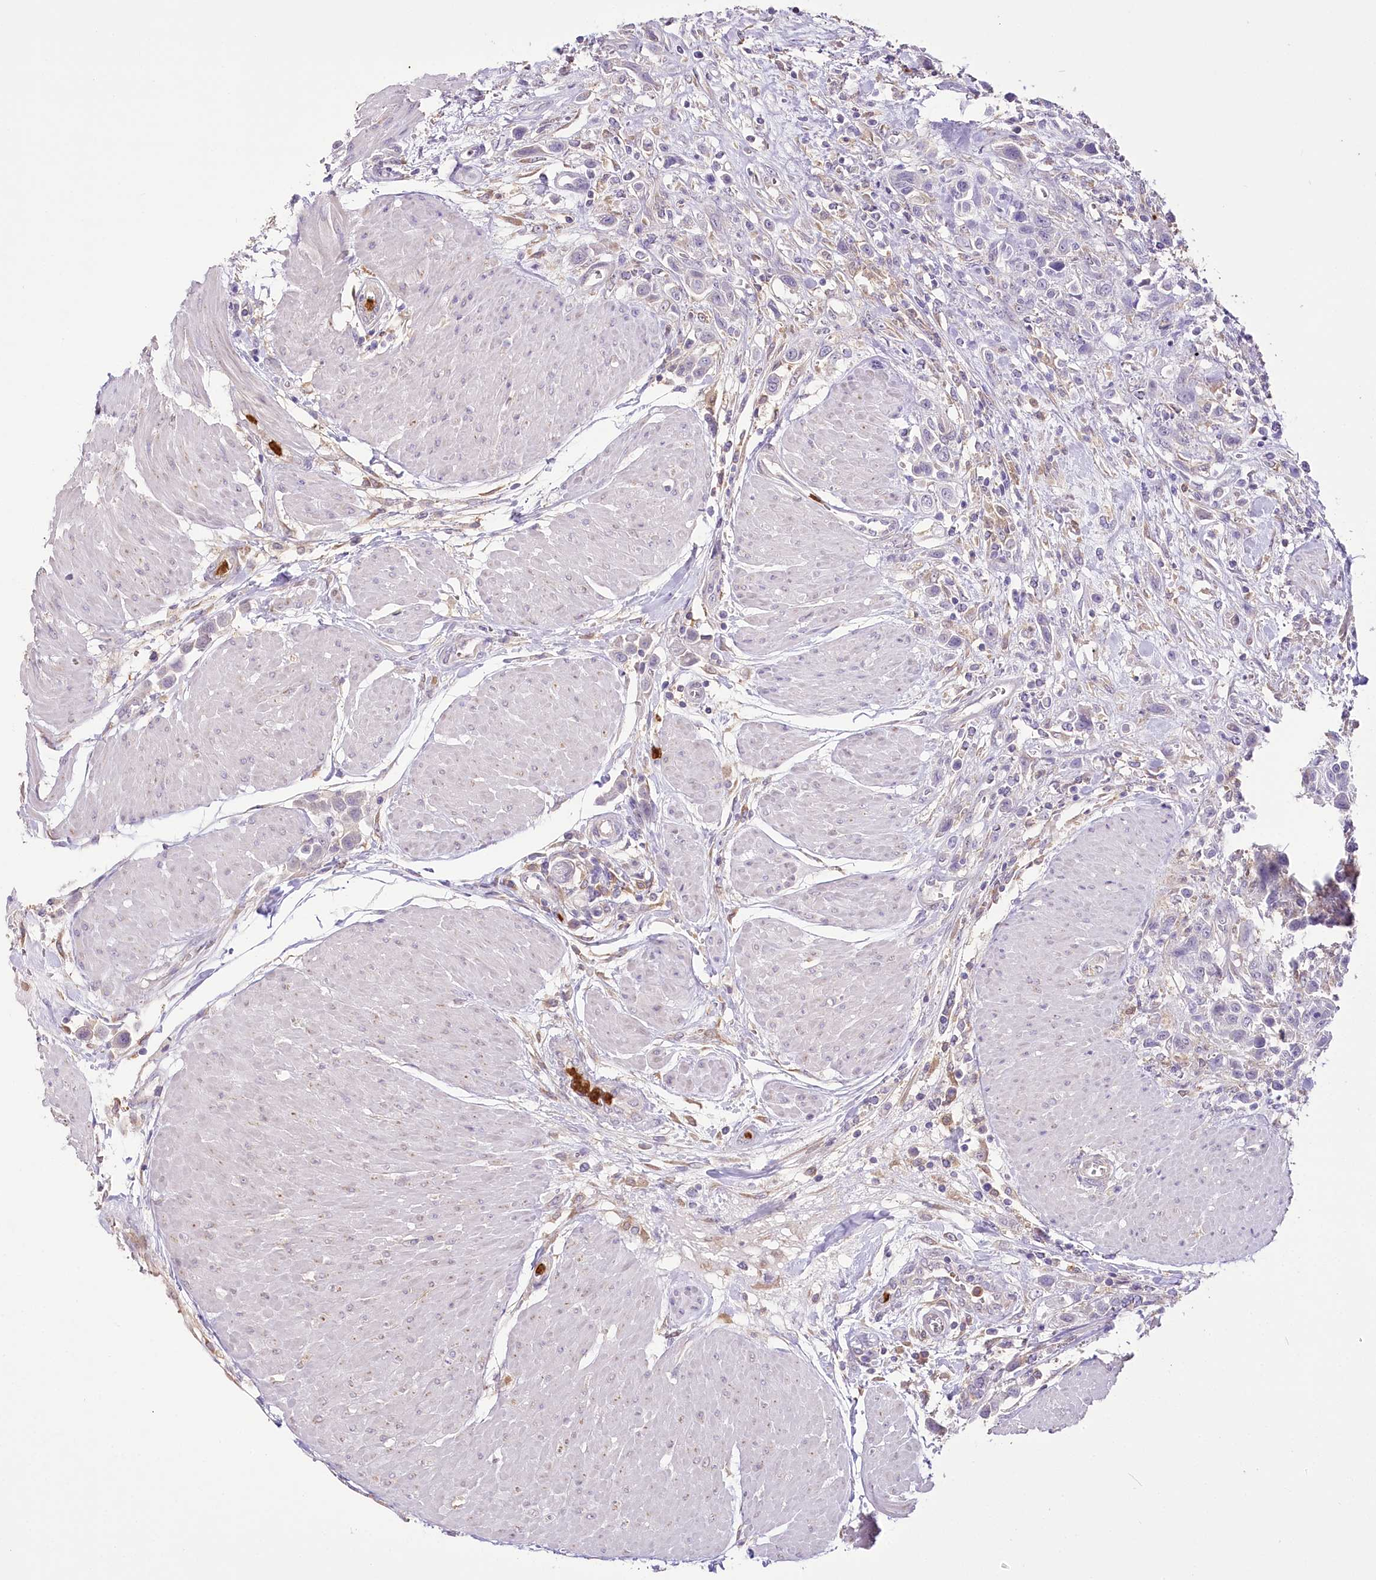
{"staining": {"intensity": "negative", "quantity": "none", "location": "none"}, "tissue": "urothelial cancer", "cell_type": "Tumor cells", "image_type": "cancer", "snomed": [{"axis": "morphology", "description": "Urothelial carcinoma, High grade"}, {"axis": "topography", "description": "Urinary bladder"}], "caption": "DAB immunohistochemical staining of high-grade urothelial carcinoma shows no significant expression in tumor cells.", "gene": "DPYD", "patient": {"sex": "male", "age": 50}}